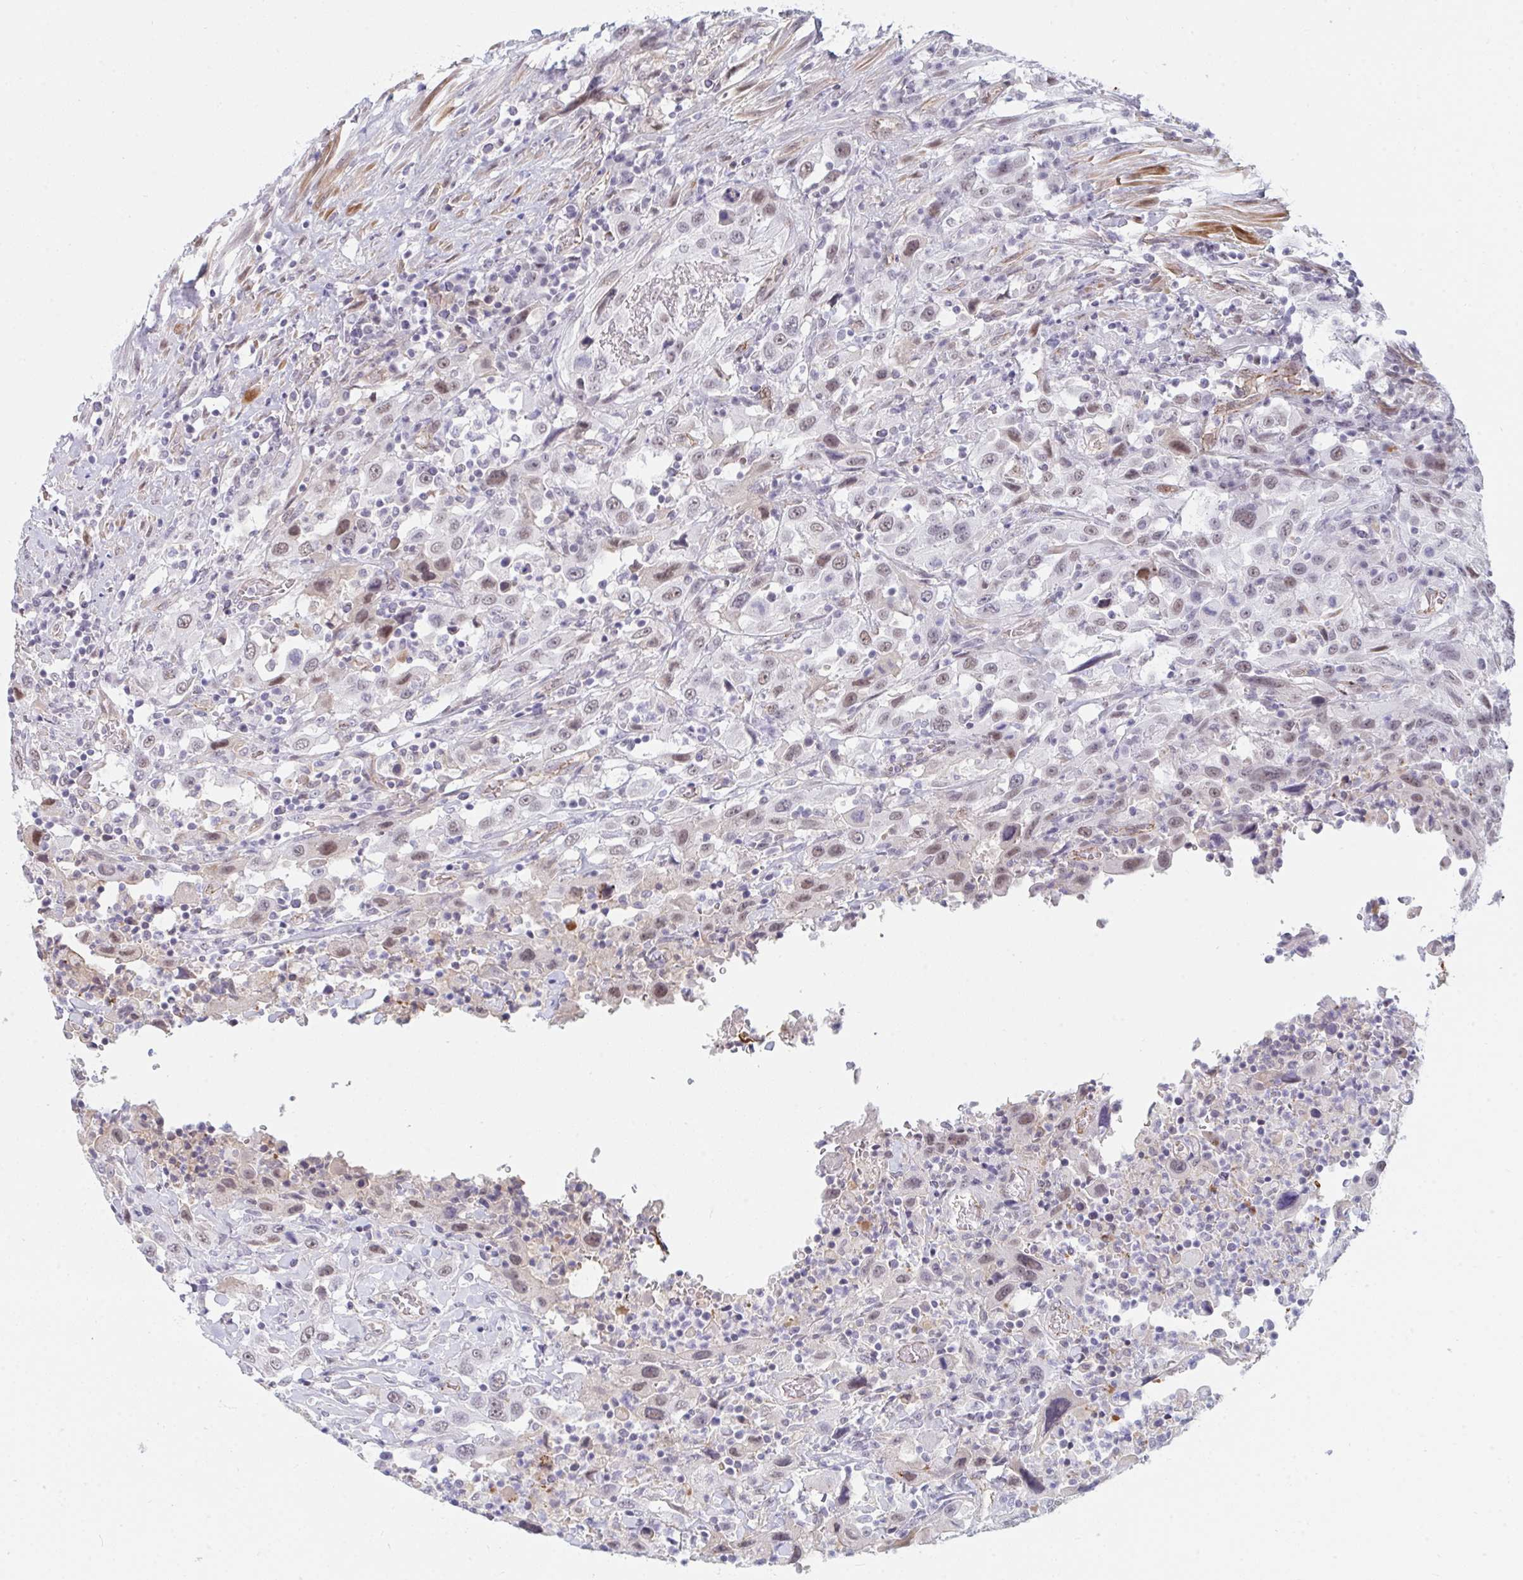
{"staining": {"intensity": "weak", "quantity": "25%-75%", "location": "nuclear"}, "tissue": "urothelial cancer", "cell_type": "Tumor cells", "image_type": "cancer", "snomed": [{"axis": "morphology", "description": "Urothelial carcinoma, High grade"}, {"axis": "topography", "description": "Urinary bladder"}], "caption": "Protein staining of urothelial carcinoma (high-grade) tissue demonstrates weak nuclear expression in approximately 25%-75% of tumor cells. The protein is stained brown, and the nuclei are stained in blue (DAB (3,3'-diaminobenzidine) IHC with brightfield microscopy, high magnification).", "gene": "DSCAML1", "patient": {"sex": "male", "age": 61}}